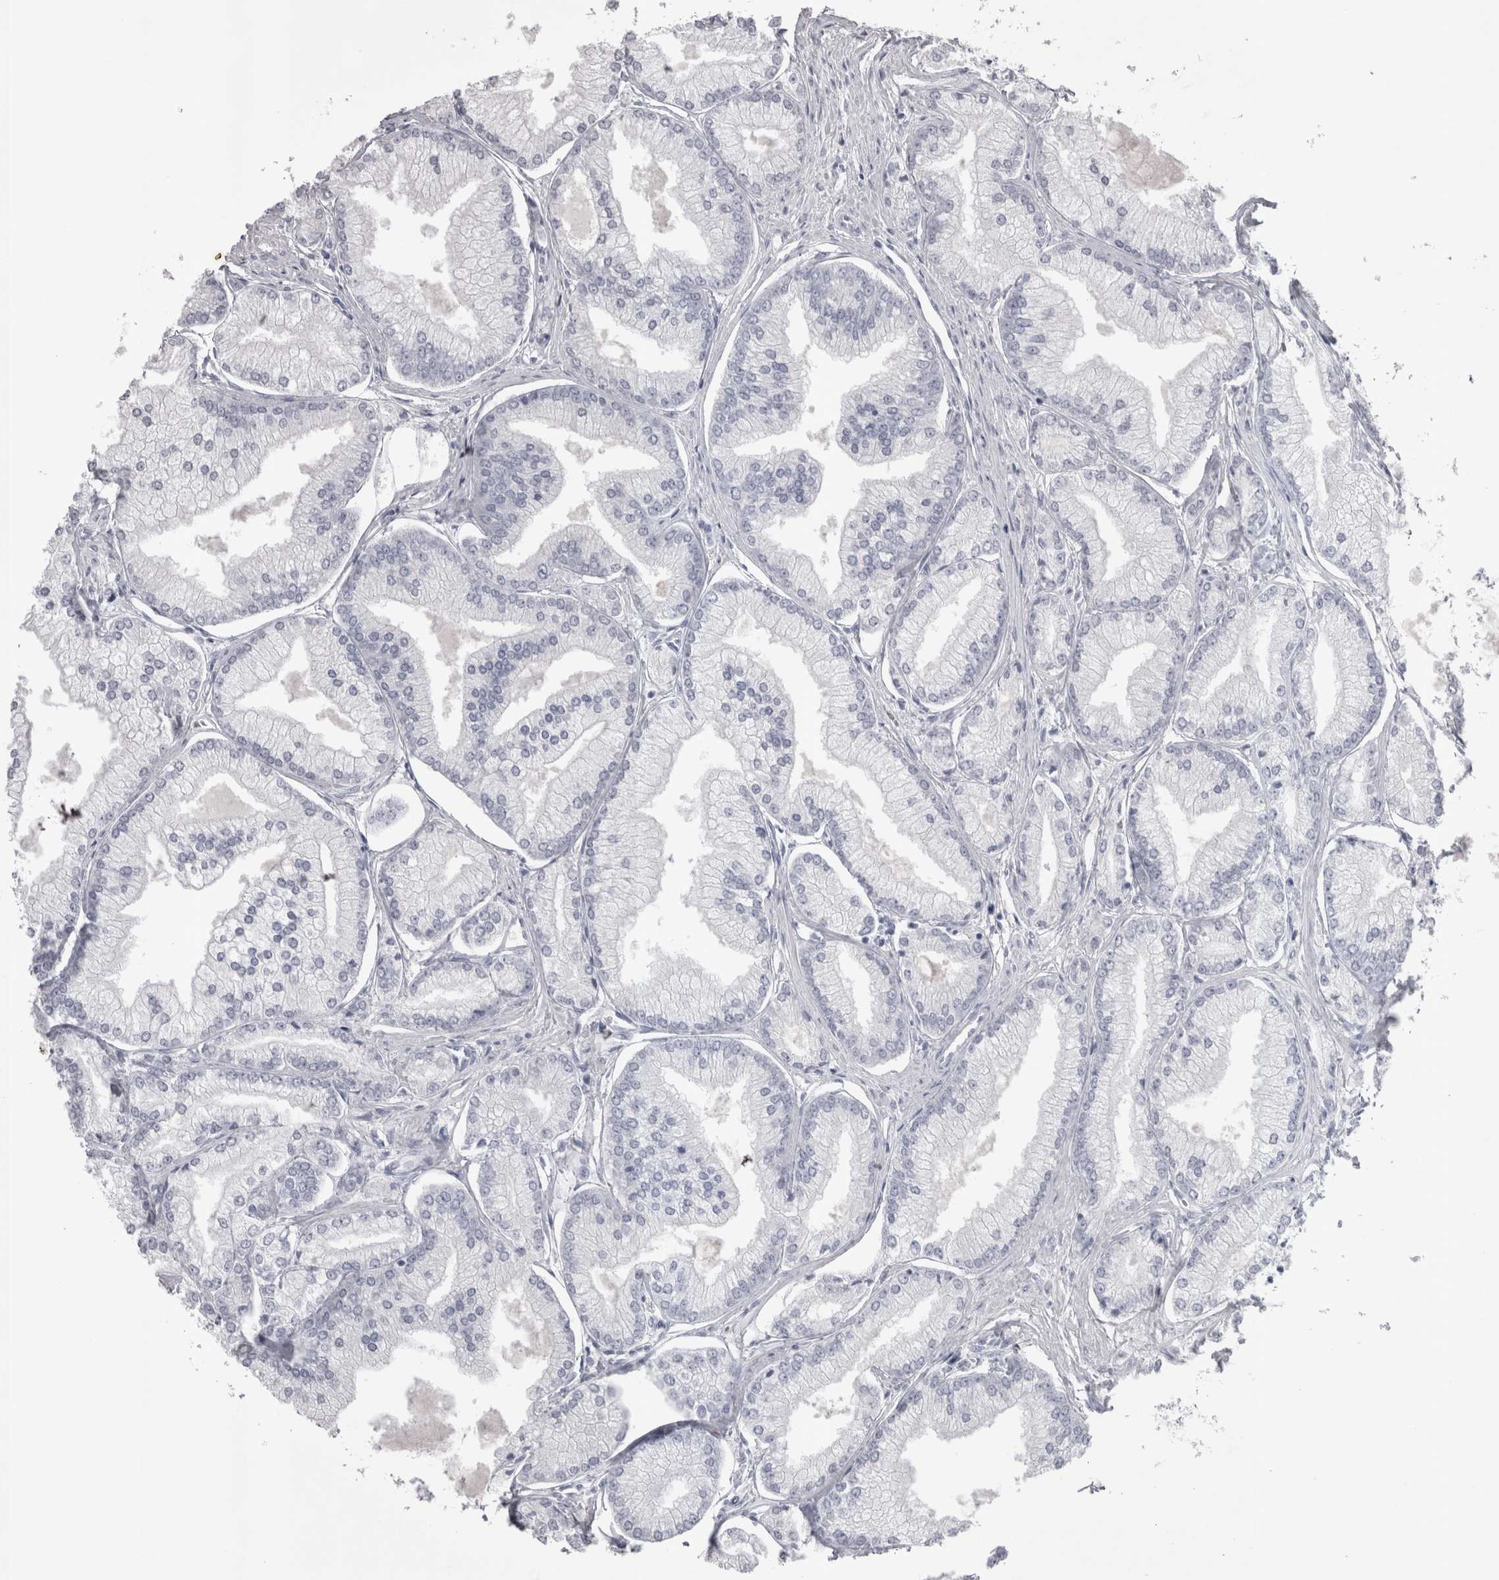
{"staining": {"intensity": "negative", "quantity": "none", "location": "none"}, "tissue": "prostate cancer", "cell_type": "Tumor cells", "image_type": "cancer", "snomed": [{"axis": "morphology", "description": "Adenocarcinoma, Low grade"}, {"axis": "topography", "description": "Prostate"}], "caption": "DAB immunohistochemical staining of human prostate cancer (low-grade adenocarcinoma) displays no significant staining in tumor cells. The staining is performed using DAB brown chromogen with nuclei counter-stained in using hematoxylin.", "gene": "LAX1", "patient": {"sex": "male", "age": 52}}